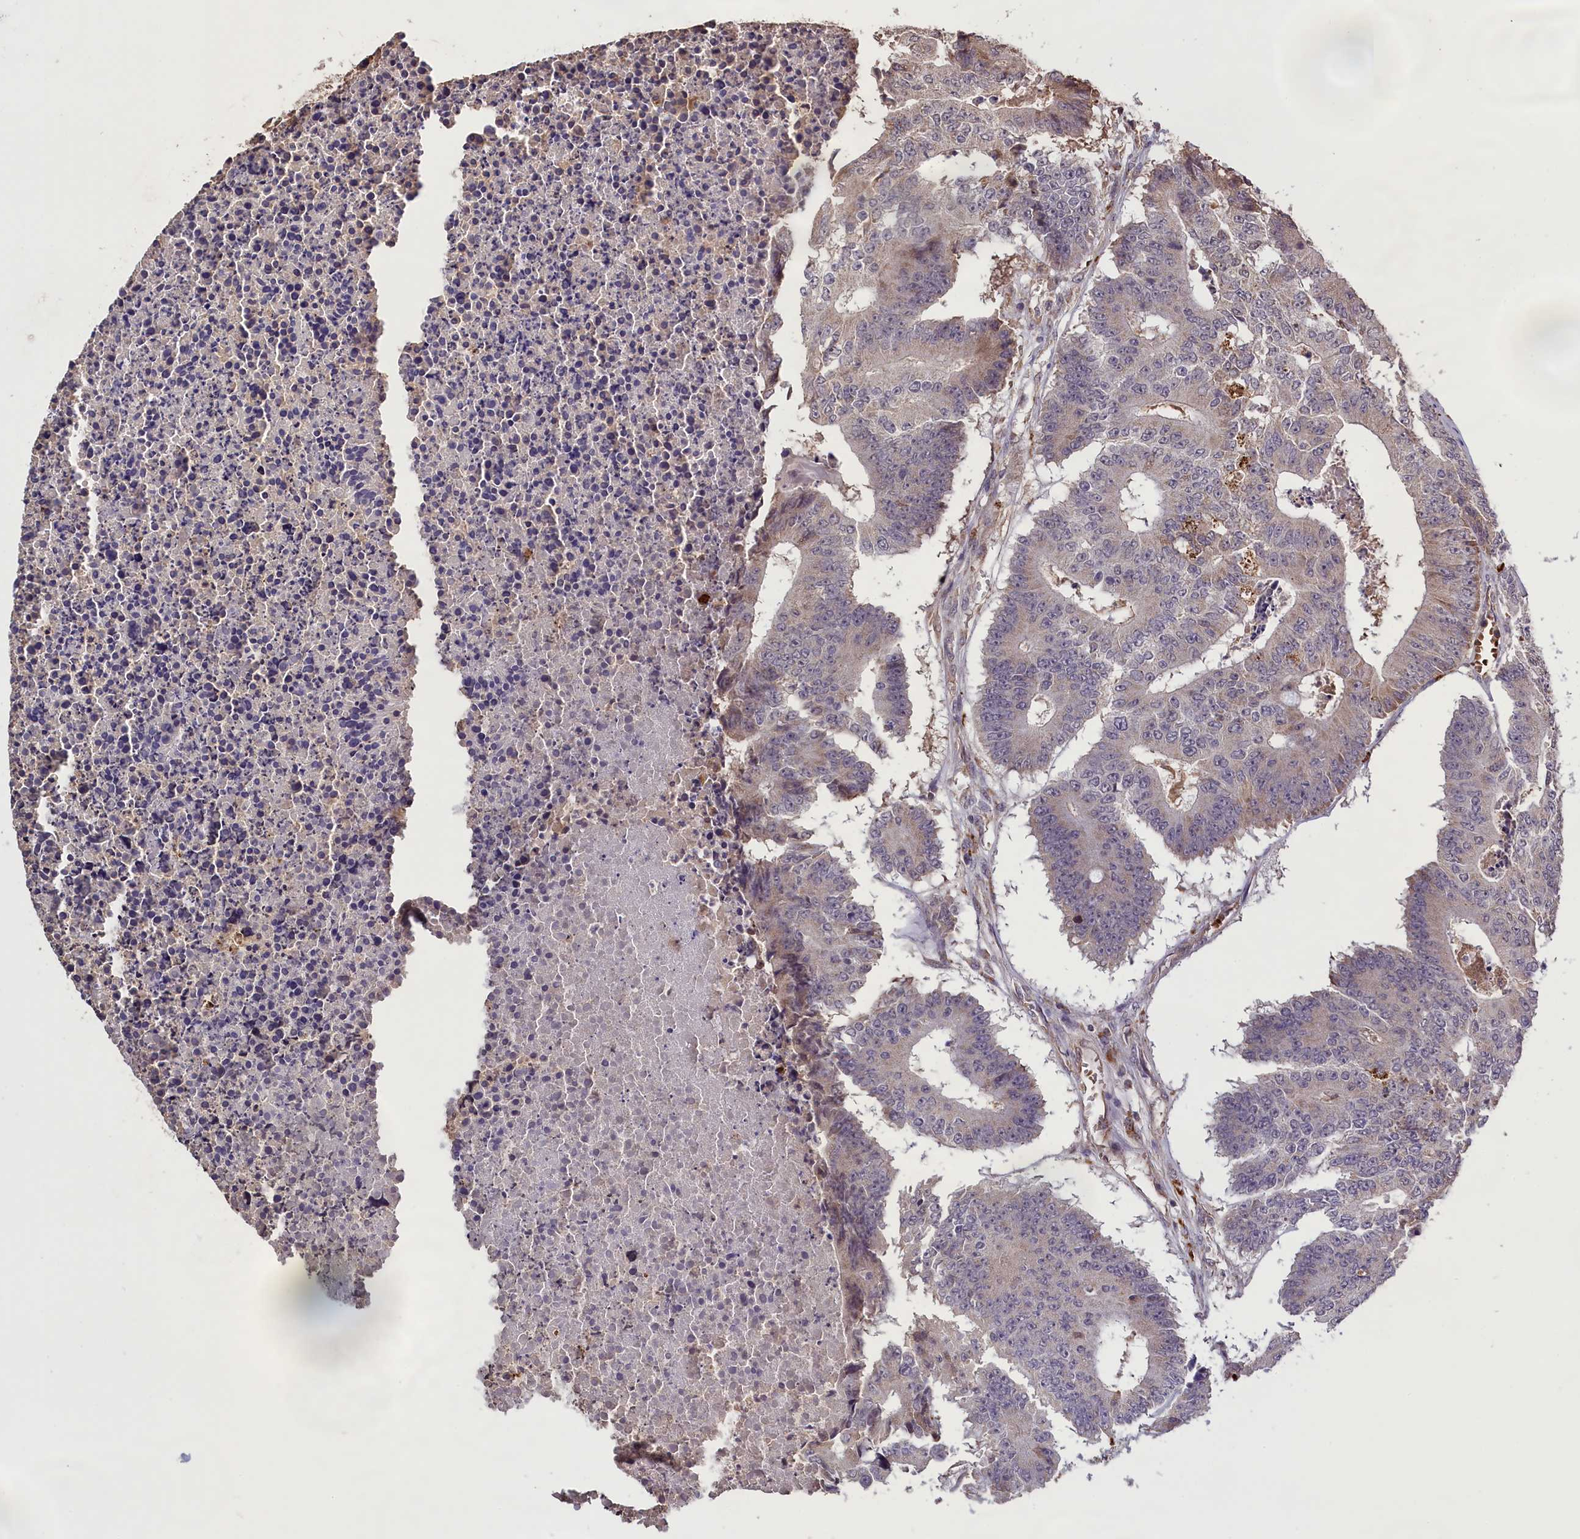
{"staining": {"intensity": "negative", "quantity": "none", "location": "none"}, "tissue": "colorectal cancer", "cell_type": "Tumor cells", "image_type": "cancer", "snomed": [{"axis": "morphology", "description": "Adenocarcinoma, NOS"}, {"axis": "topography", "description": "Colon"}], "caption": "A histopathology image of human colorectal adenocarcinoma is negative for staining in tumor cells.", "gene": "CLRN2", "patient": {"sex": "male", "age": 87}}